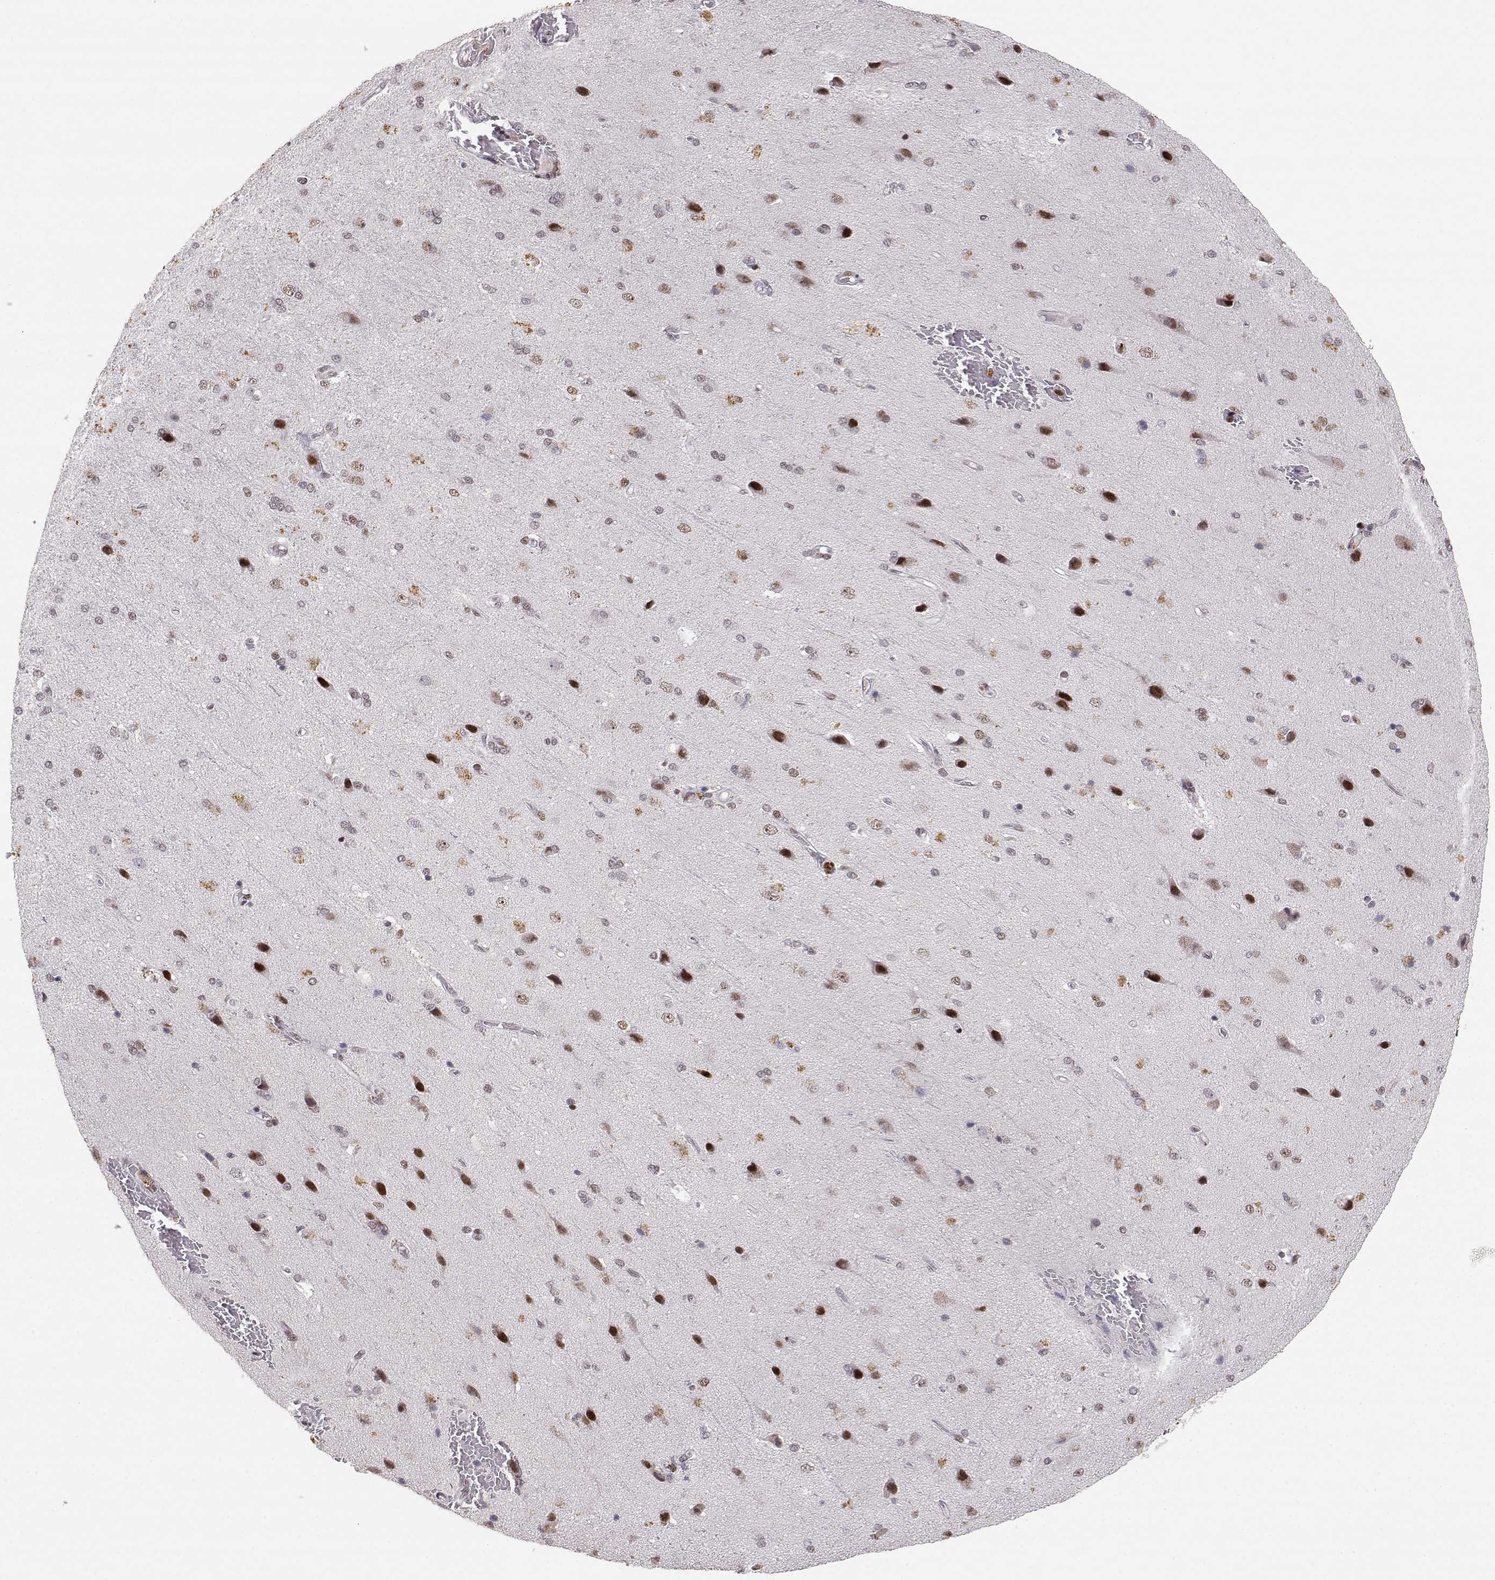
{"staining": {"intensity": "negative", "quantity": "none", "location": "none"}, "tissue": "cerebral cortex", "cell_type": "Endothelial cells", "image_type": "normal", "snomed": [{"axis": "morphology", "description": "Normal tissue, NOS"}, {"axis": "morphology", "description": "Glioma, malignant, High grade"}, {"axis": "topography", "description": "Cerebral cortex"}], "caption": "IHC of benign human cerebral cortex demonstrates no positivity in endothelial cells.", "gene": "RSF1", "patient": {"sex": "male", "age": 77}}